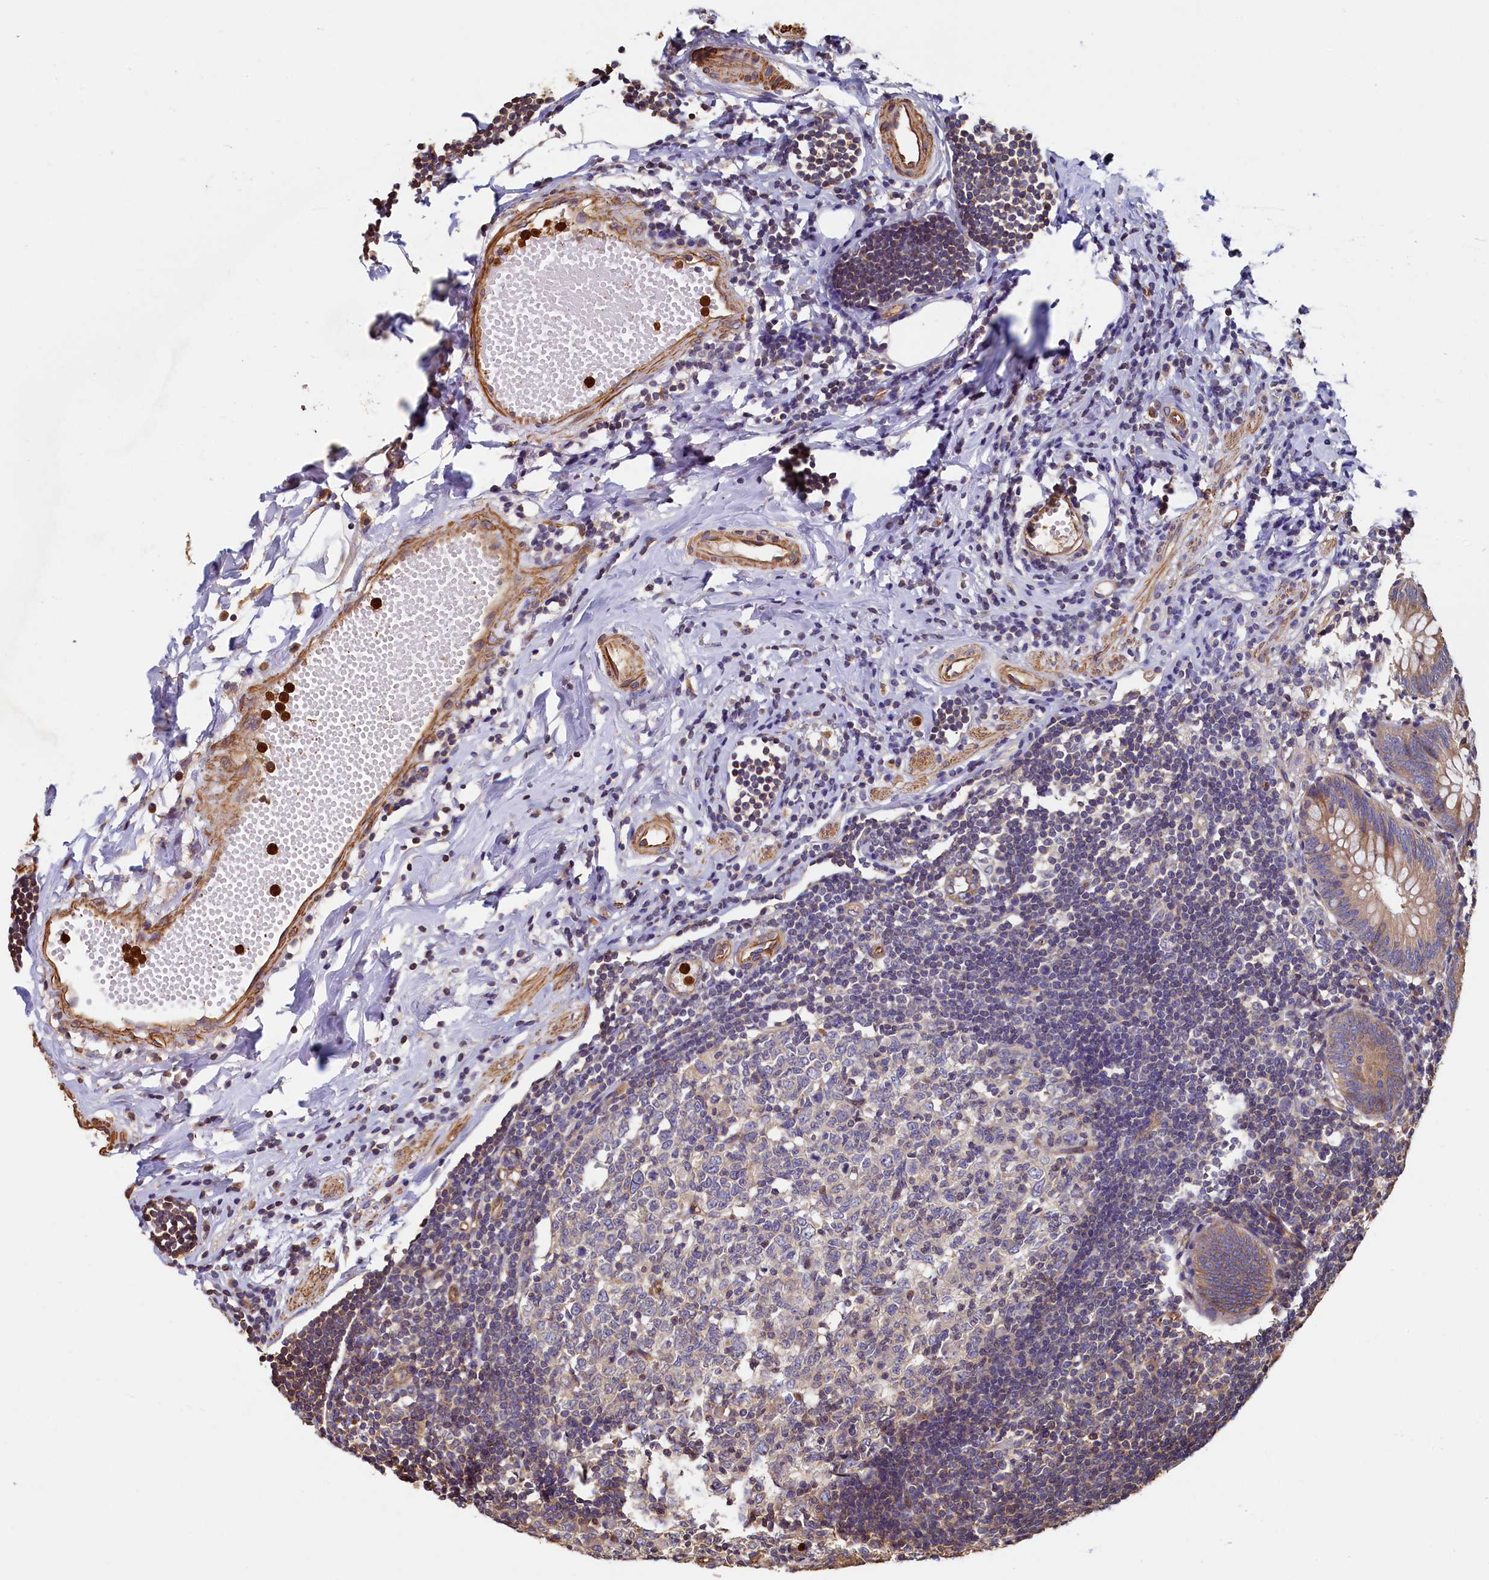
{"staining": {"intensity": "moderate", "quantity": ">75%", "location": "cytoplasmic/membranous"}, "tissue": "appendix", "cell_type": "Glandular cells", "image_type": "normal", "snomed": [{"axis": "morphology", "description": "Normal tissue, NOS"}, {"axis": "topography", "description": "Appendix"}], "caption": "A histopathology image of human appendix stained for a protein demonstrates moderate cytoplasmic/membranous brown staining in glandular cells. (IHC, brightfield microscopy, high magnification).", "gene": "CCDC102B", "patient": {"sex": "female", "age": 54}}